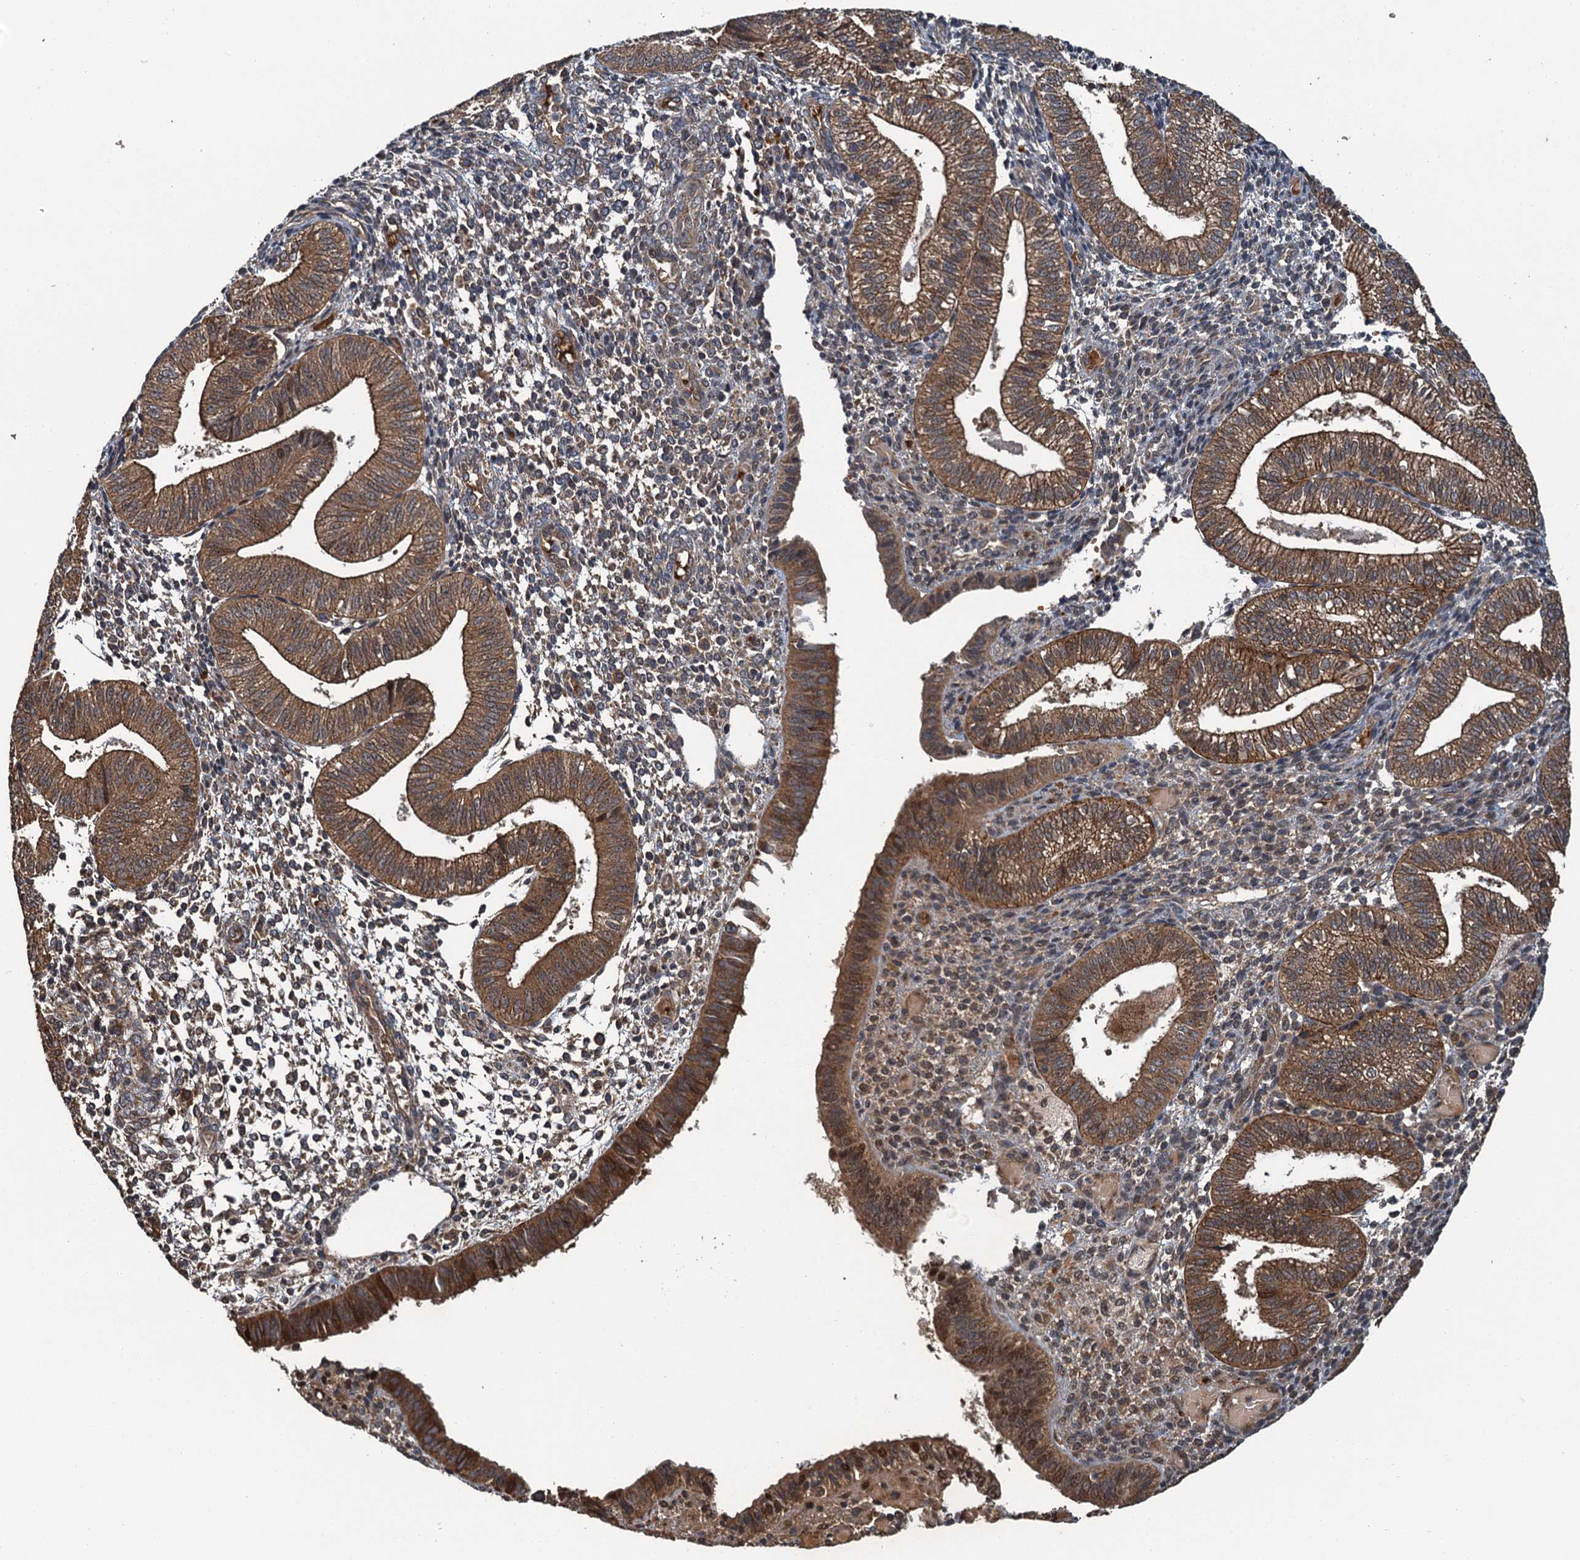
{"staining": {"intensity": "moderate", "quantity": ">75%", "location": "cytoplasmic/membranous"}, "tissue": "endometrium", "cell_type": "Cells in endometrial stroma", "image_type": "normal", "snomed": [{"axis": "morphology", "description": "Normal tissue, NOS"}, {"axis": "topography", "description": "Endometrium"}], "caption": "Unremarkable endometrium shows moderate cytoplasmic/membranous positivity in approximately >75% of cells in endometrial stroma.", "gene": "SNX32", "patient": {"sex": "female", "age": 34}}